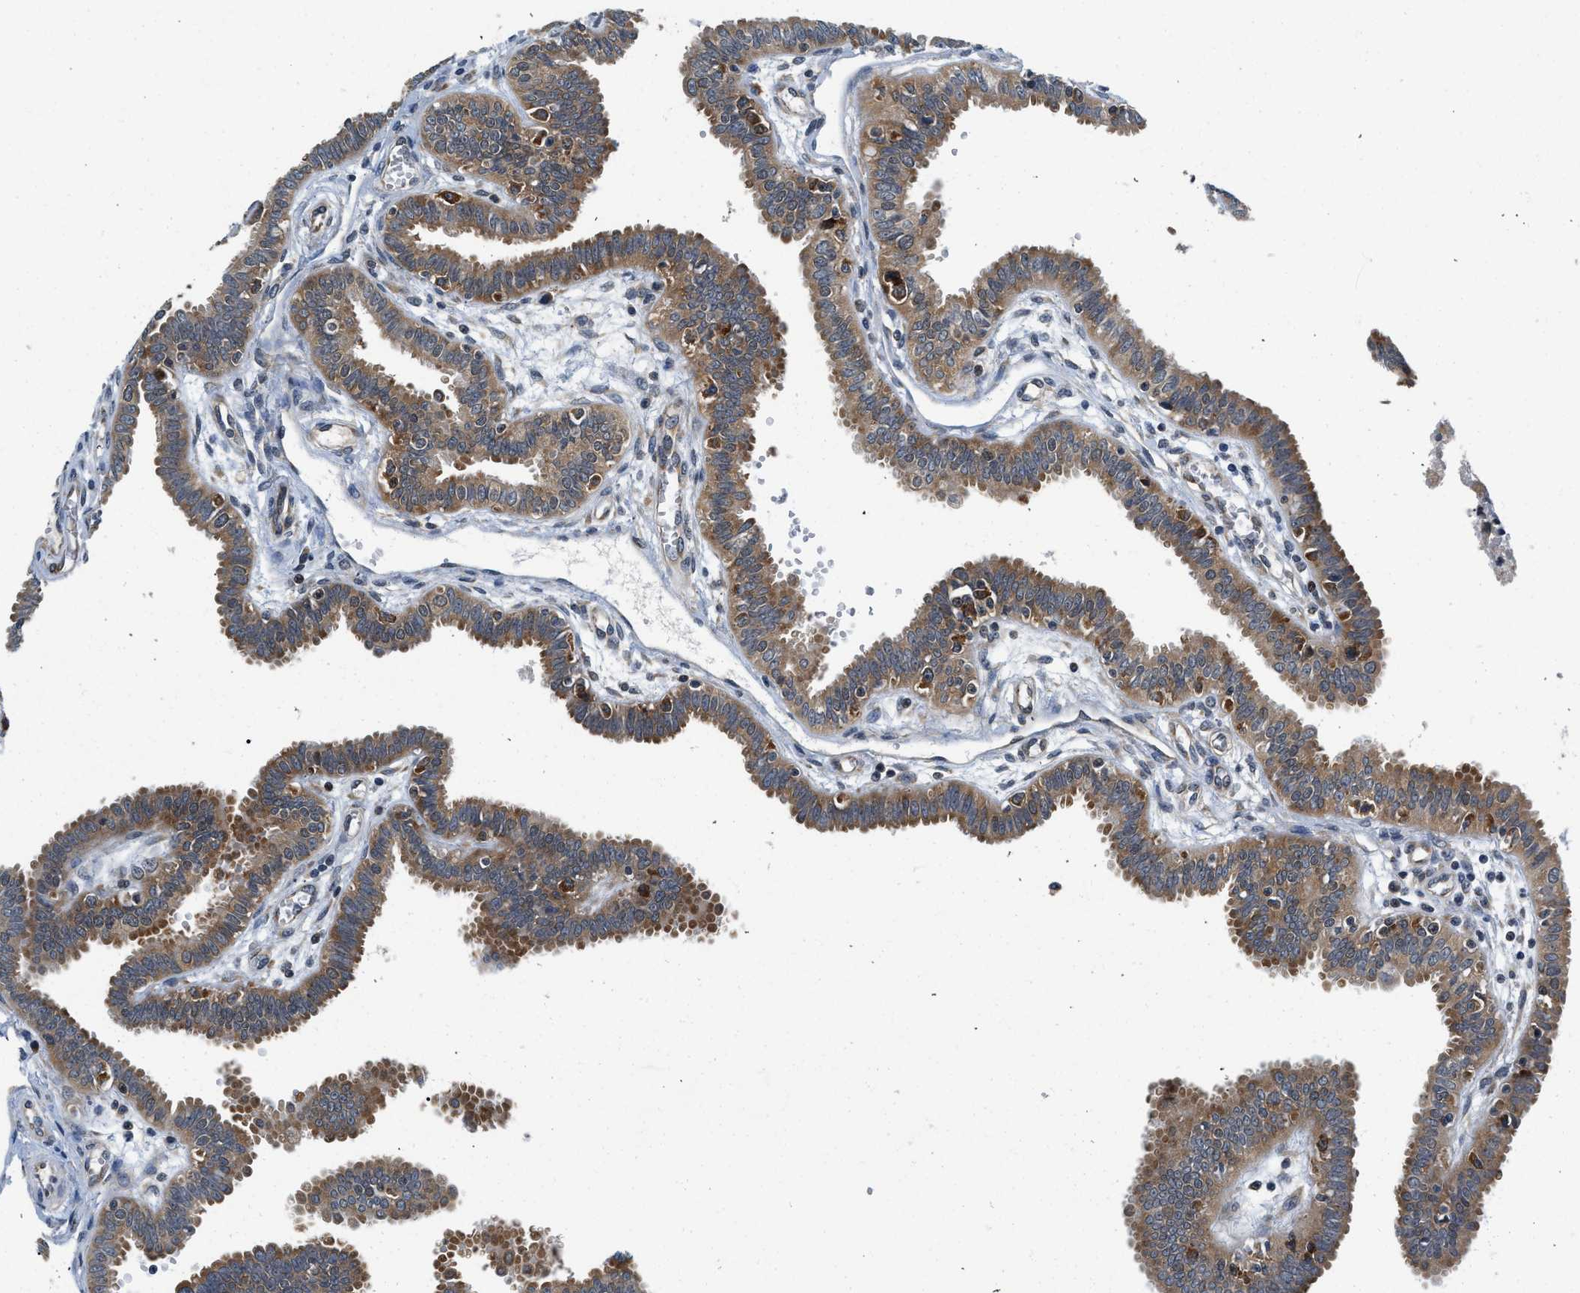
{"staining": {"intensity": "strong", "quantity": ">75%", "location": "cytoplasmic/membranous"}, "tissue": "fallopian tube", "cell_type": "Glandular cells", "image_type": "normal", "snomed": [{"axis": "morphology", "description": "Normal tissue, NOS"}, {"axis": "topography", "description": "Fallopian tube"}], "caption": "A high amount of strong cytoplasmic/membranous expression is present in approximately >75% of glandular cells in unremarkable fallopian tube. The staining was performed using DAB (3,3'-diaminobenzidine), with brown indicating positive protein expression. Nuclei are stained blue with hematoxylin.", "gene": "PA2G4", "patient": {"sex": "female", "age": 32}}